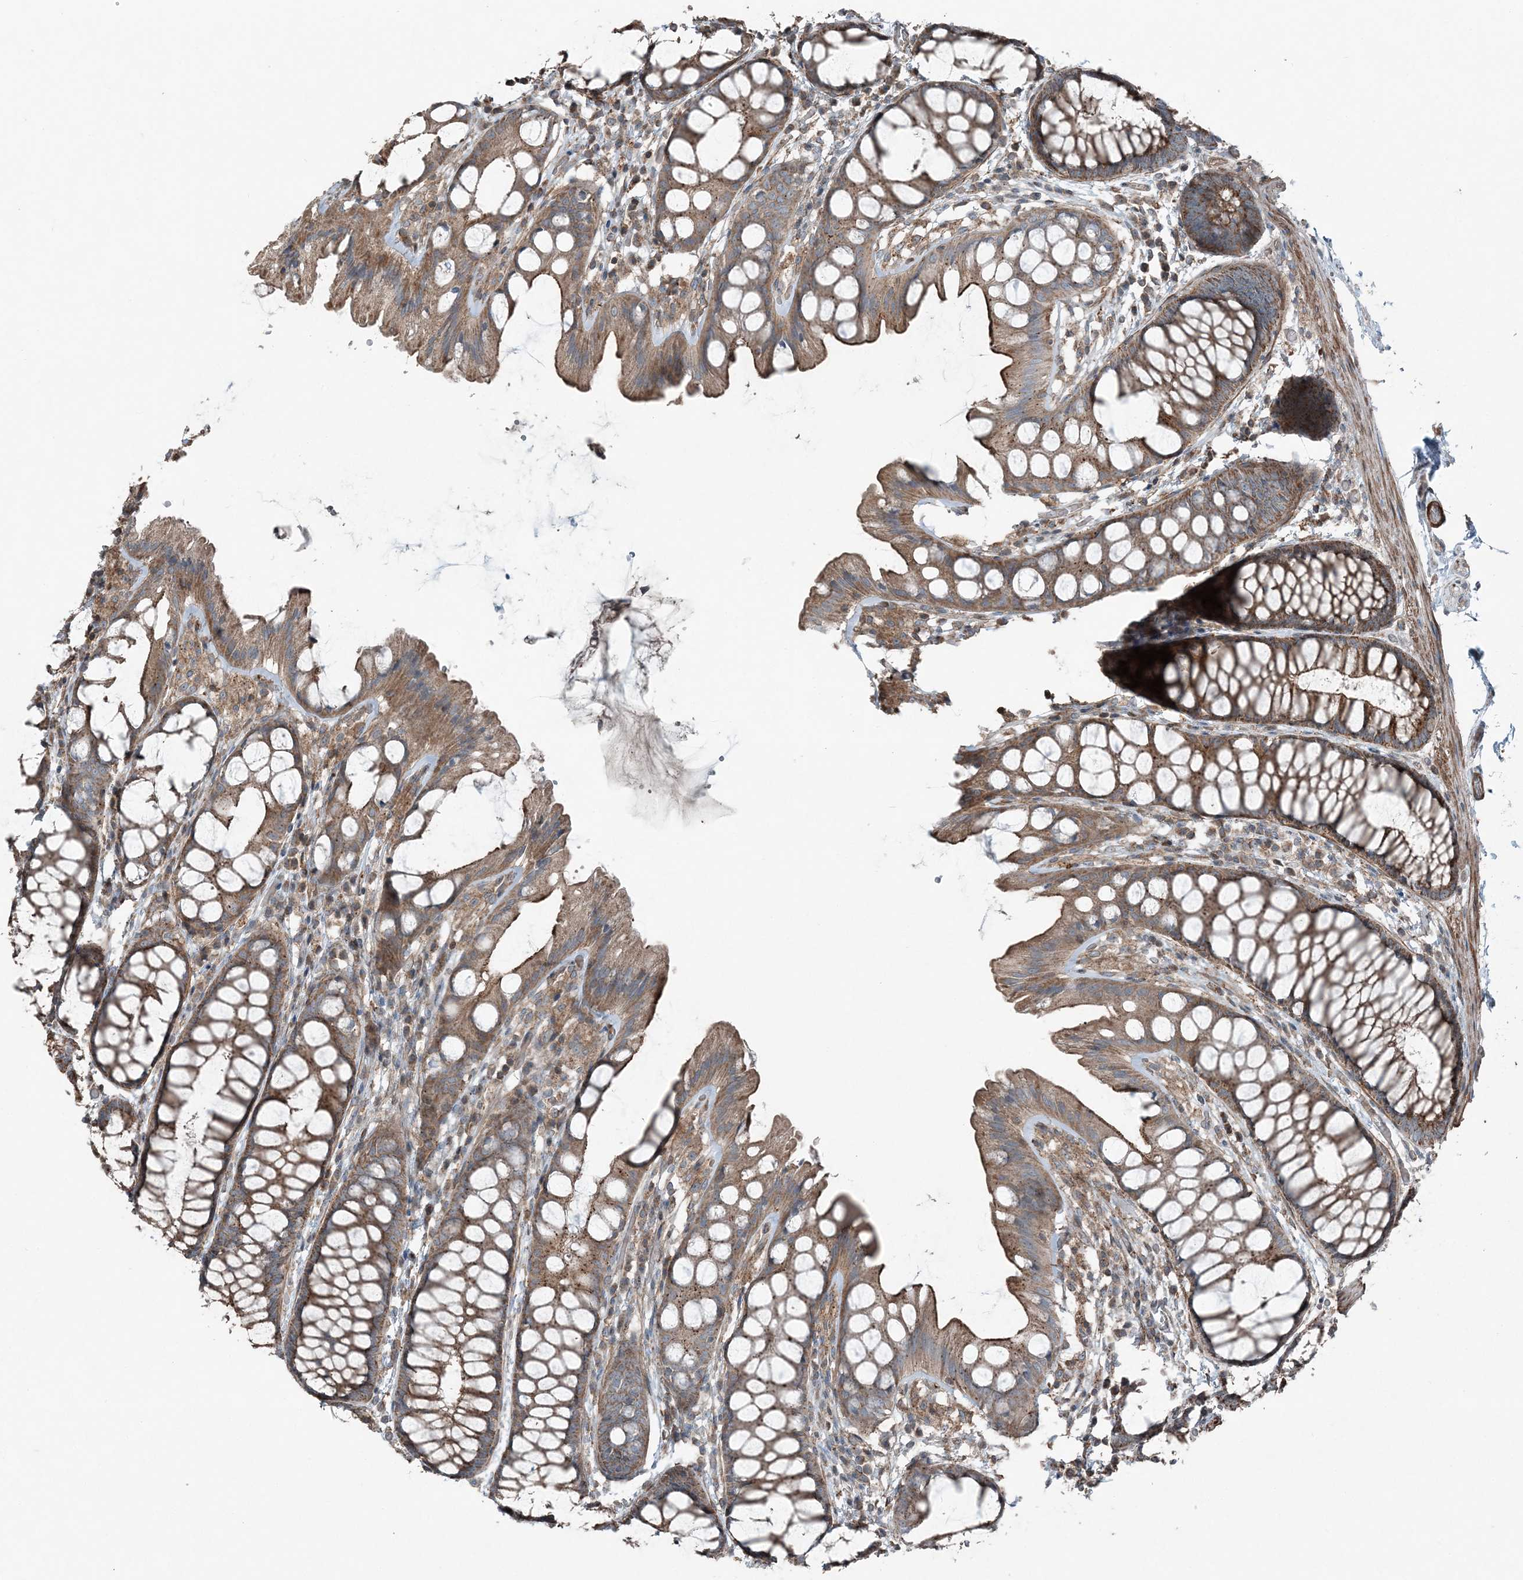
{"staining": {"intensity": "strong", "quantity": ">75%", "location": "cytoplasmic/membranous"}, "tissue": "colon", "cell_type": "Endothelial cells", "image_type": "normal", "snomed": [{"axis": "morphology", "description": "Normal tissue, NOS"}, {"axis": "topography", "description": "Colon"}], "caption": "IHC image of benign colon: colon stained using immunohistochemistry reveals high levels of strong protein expression localized specifically in the cytoplasmic/membranous of endothelial cells, appearing as a cytoplasmic/membranous brown color.", "gene": "KY", "patient": {"sex": "male", "age": 47}}